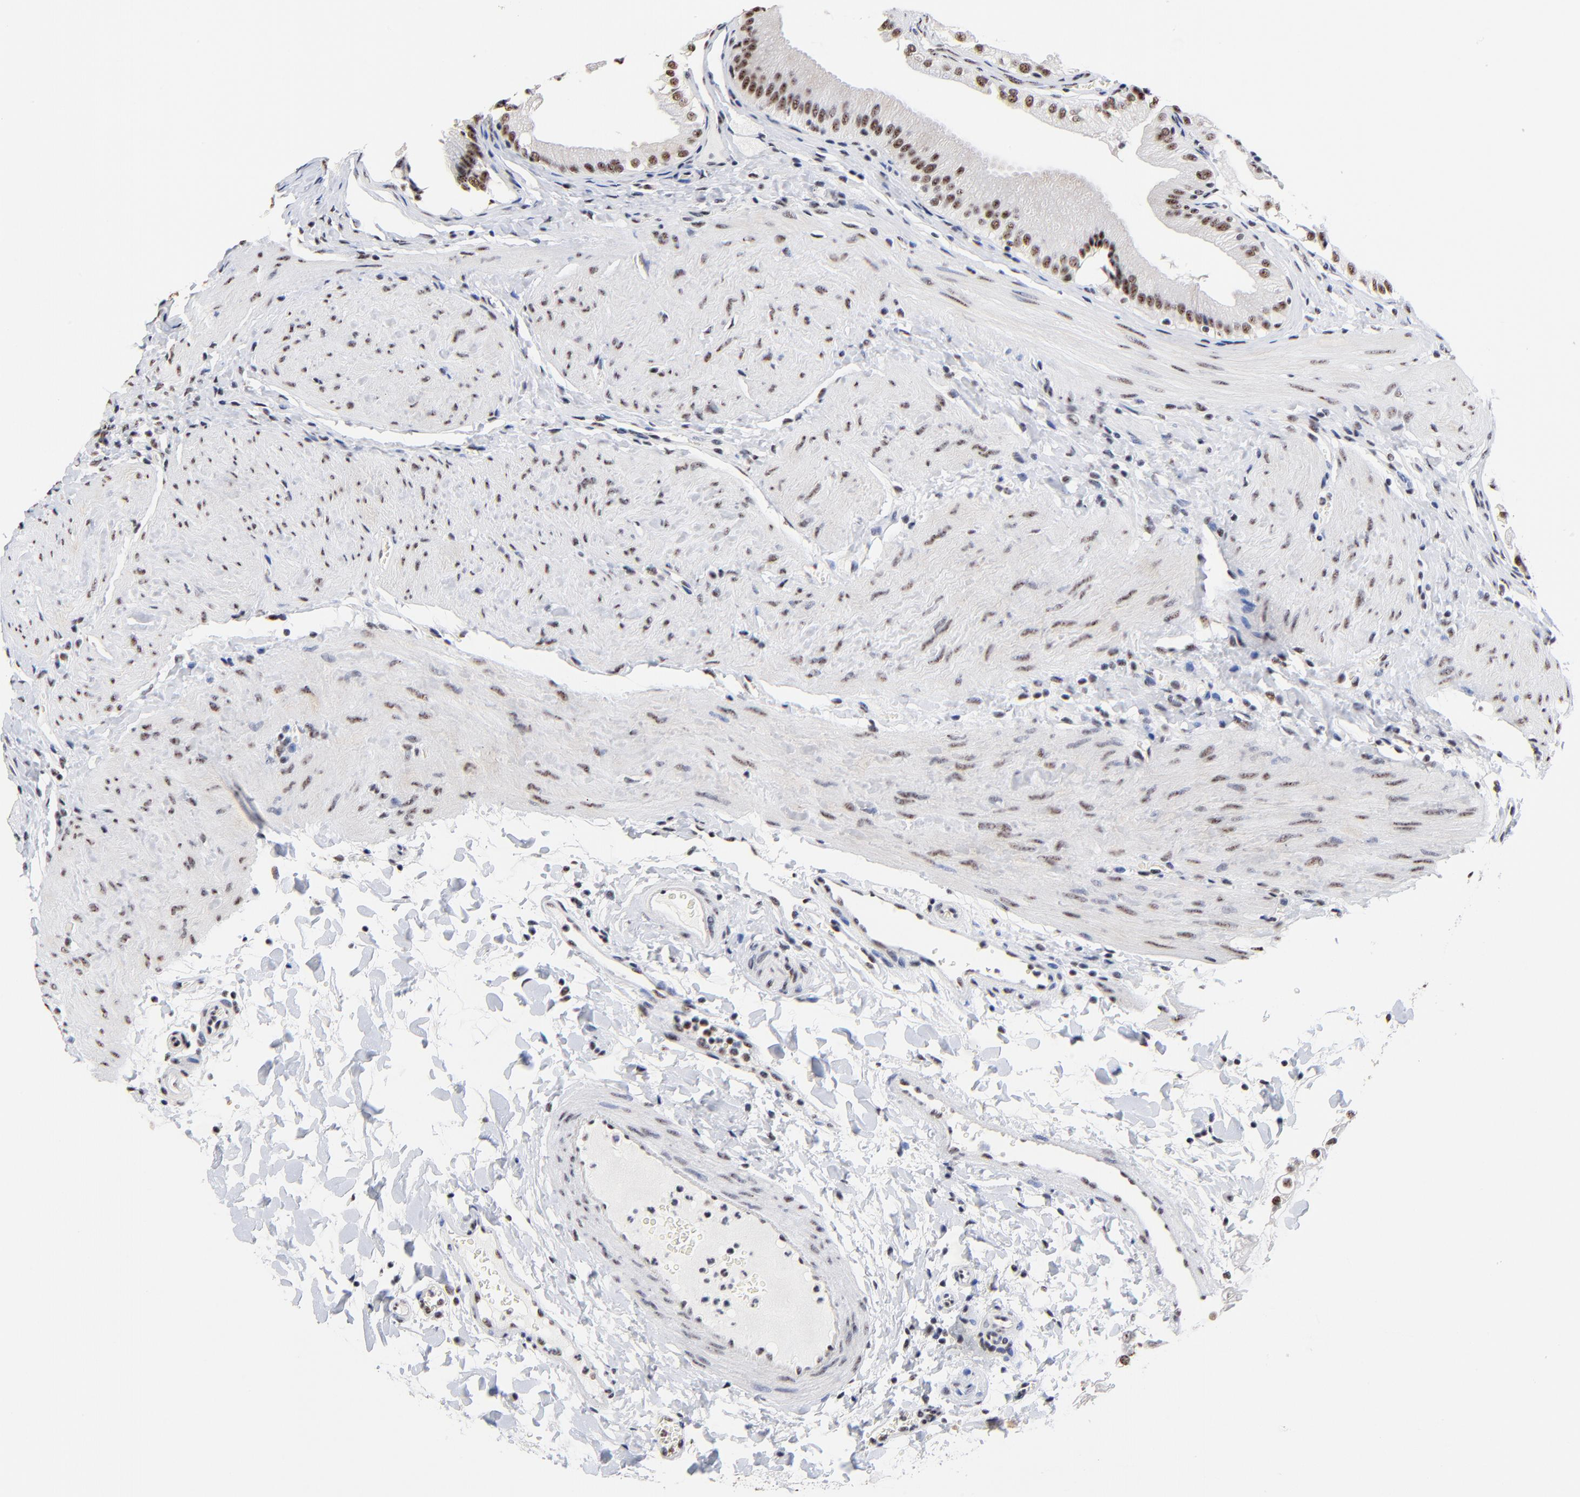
{"staining": {"intensity": "moderate", "quantity": ">75%", "location": "nuclear"}, "tissue": "gallbladder", "cell_type": "Glandular cells", "image_type": "normal", "snomed": [{"axis": "morphology", "description": "Normal tissue, NOS"}, {"axis": "topography", "description": "Gallbladder"}], "caption": "Normal gallbladder shows moderate nuclear positivity in about >75% of glandular cells.", "gene": "MBD4", "patient": {"sex": "female", "age": 24}}